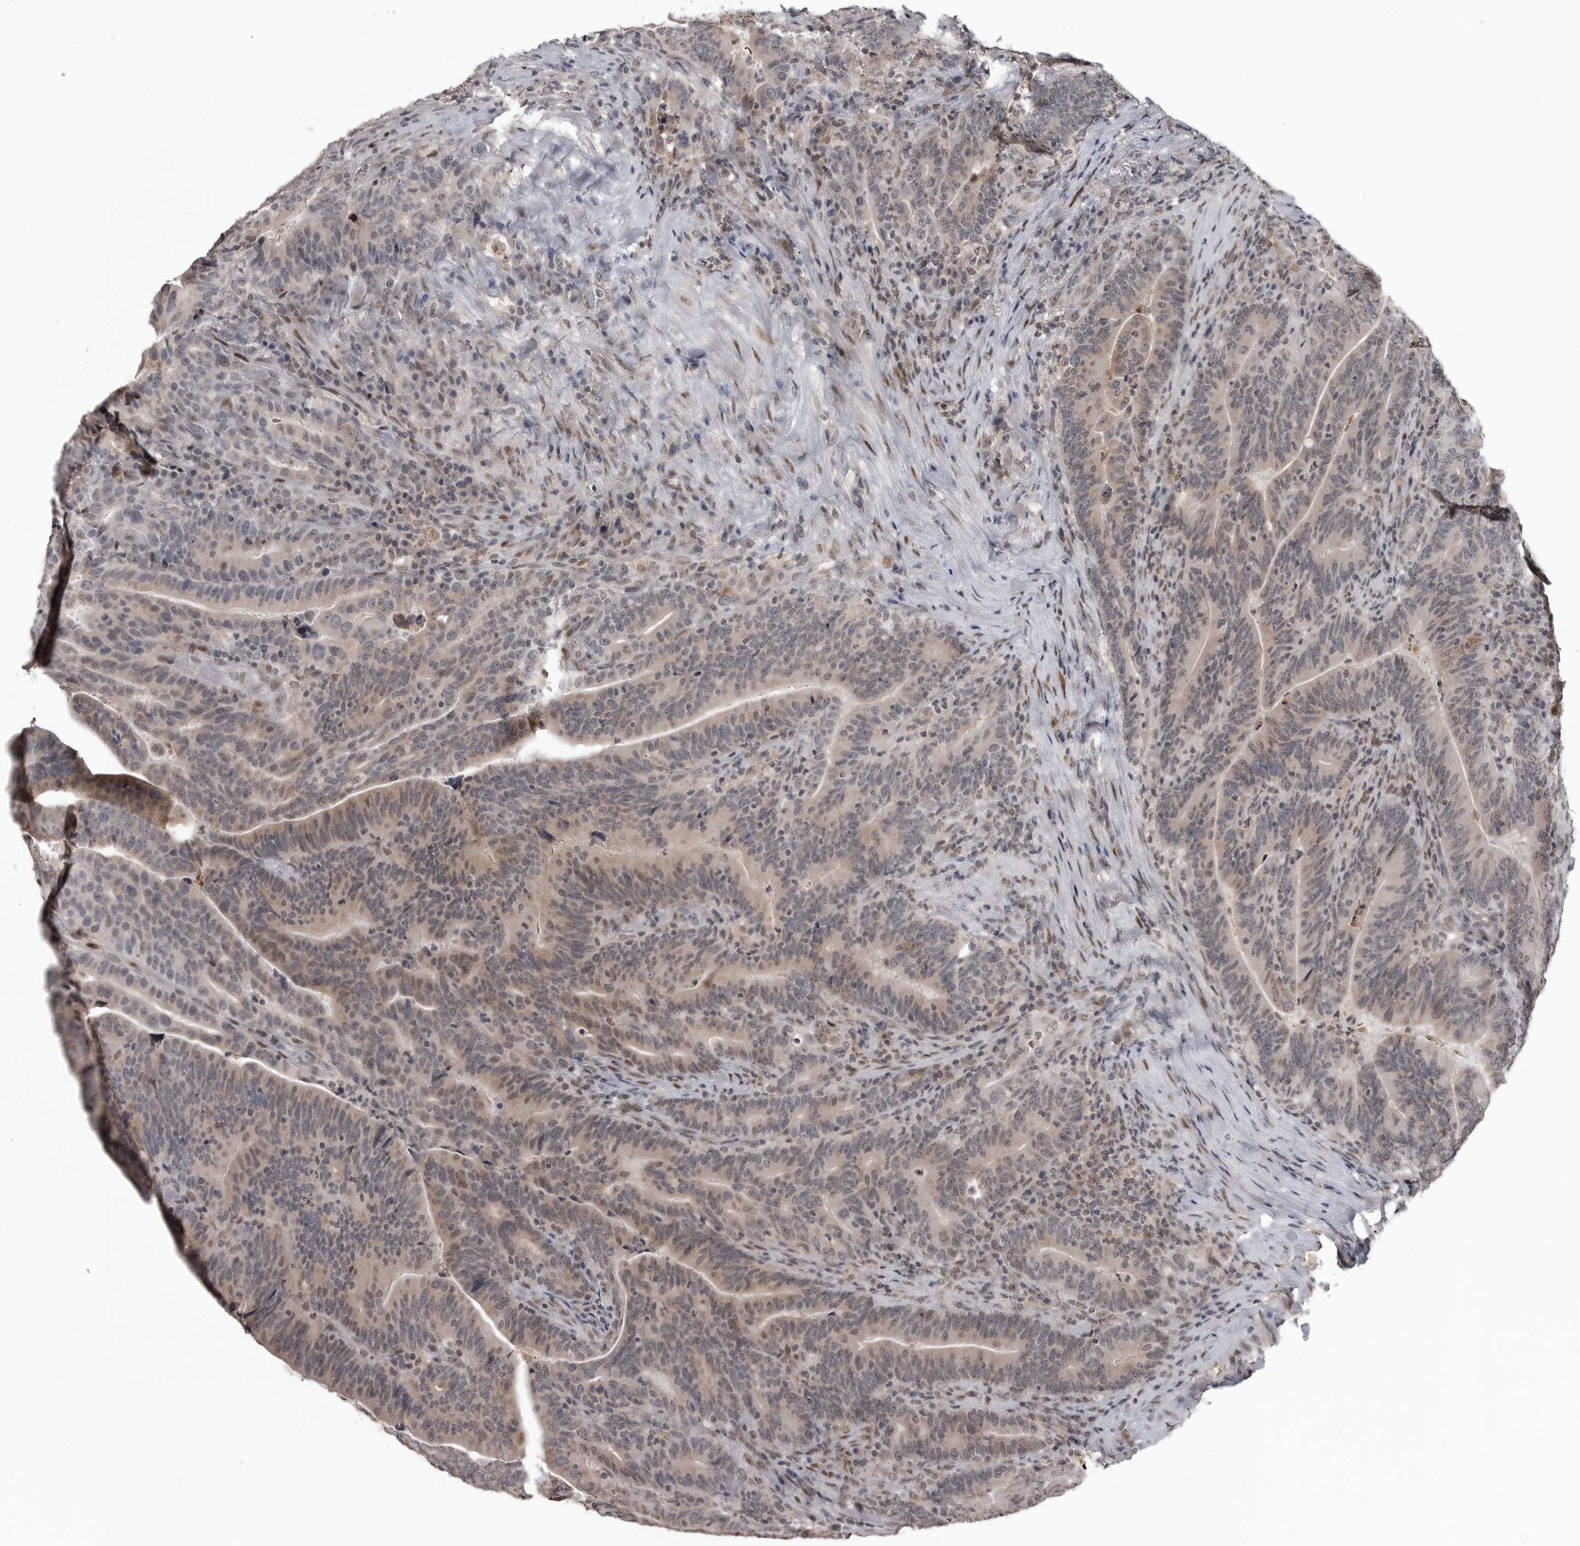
{"staining": {"intensity": "weak", "quantity": "<25%", "location": "nuclear"}, "tissue": "colorectal cancer", "cell_type": "Tumor cells", "image_type": "cancer", "snomed": [{"axis": "morphology", "description": "Adenocarcinoma, NOS"}, {"axis": "topography", "description": "Colon"}], "caption": "The immunohistochemistry image has no significant positivity in tumor cells of colorectal adenocarcinoma tissue. Nuclei are stained in blue.", "gene": "C8orf58", "patient": {"sex": "female", "age": 66}}